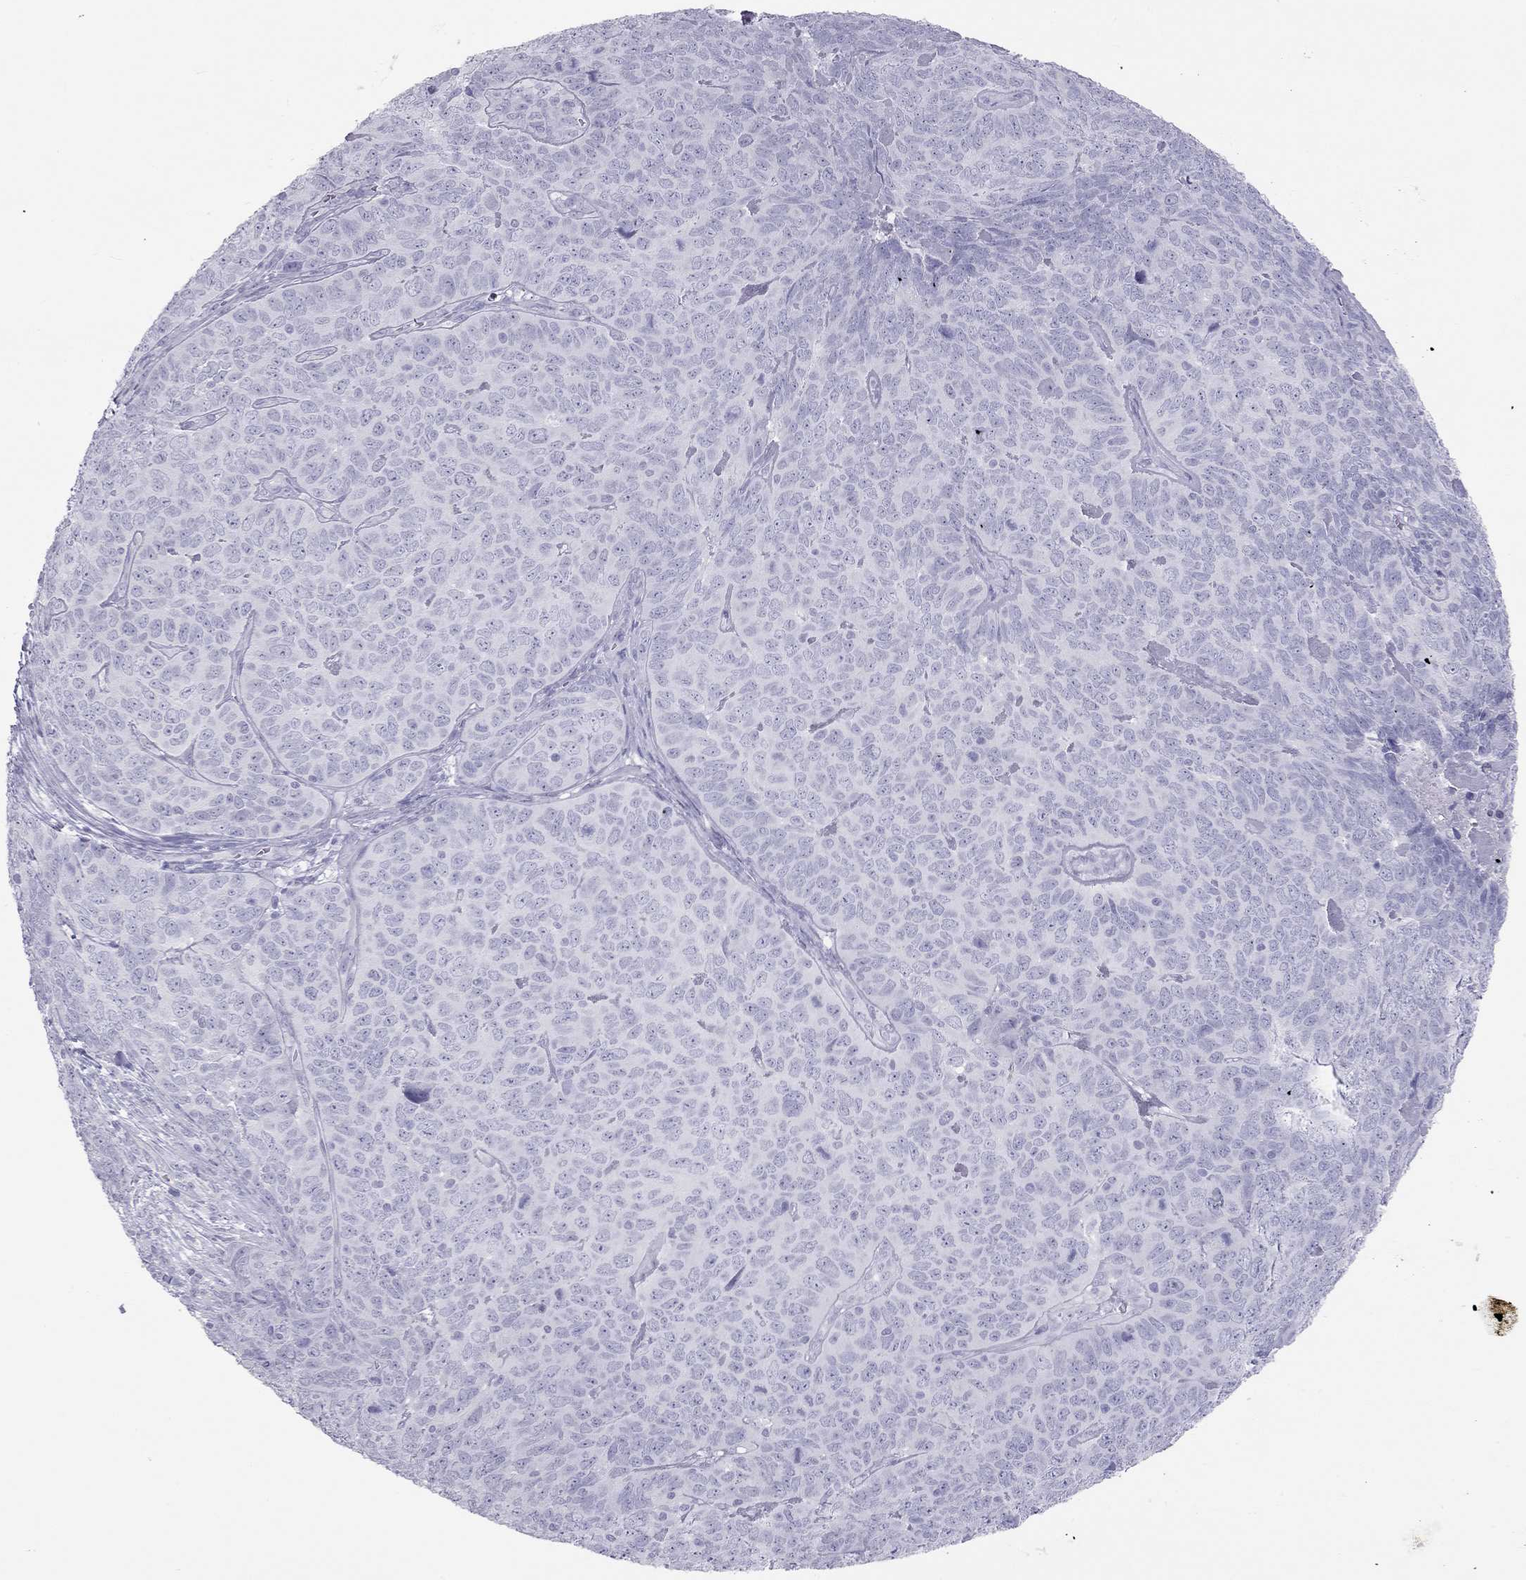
{"staining": {"intensity": "negative", "quantity": "none", "location": "none"}, "tissue": "skin cancer", "cell_type": "Tumor cells", "image_type": "cancer", "snomed": [{"axis": "morphology", "description": "Squamous cell carcinoma, NOS"}, {"axis": "topography", "description": "Skin"}, {"axis": "topography", "description": "Anal"}], "caption": "IHC histopathology image of neoplastic tissue: human skin squamous cell carcinoma stained with DAB (3,3'-diaminobenzidine) exhibits no significant protein staining in tumor cells.", "gene": "KLRG1", "patient": {"sex": "female", "age": 51}}